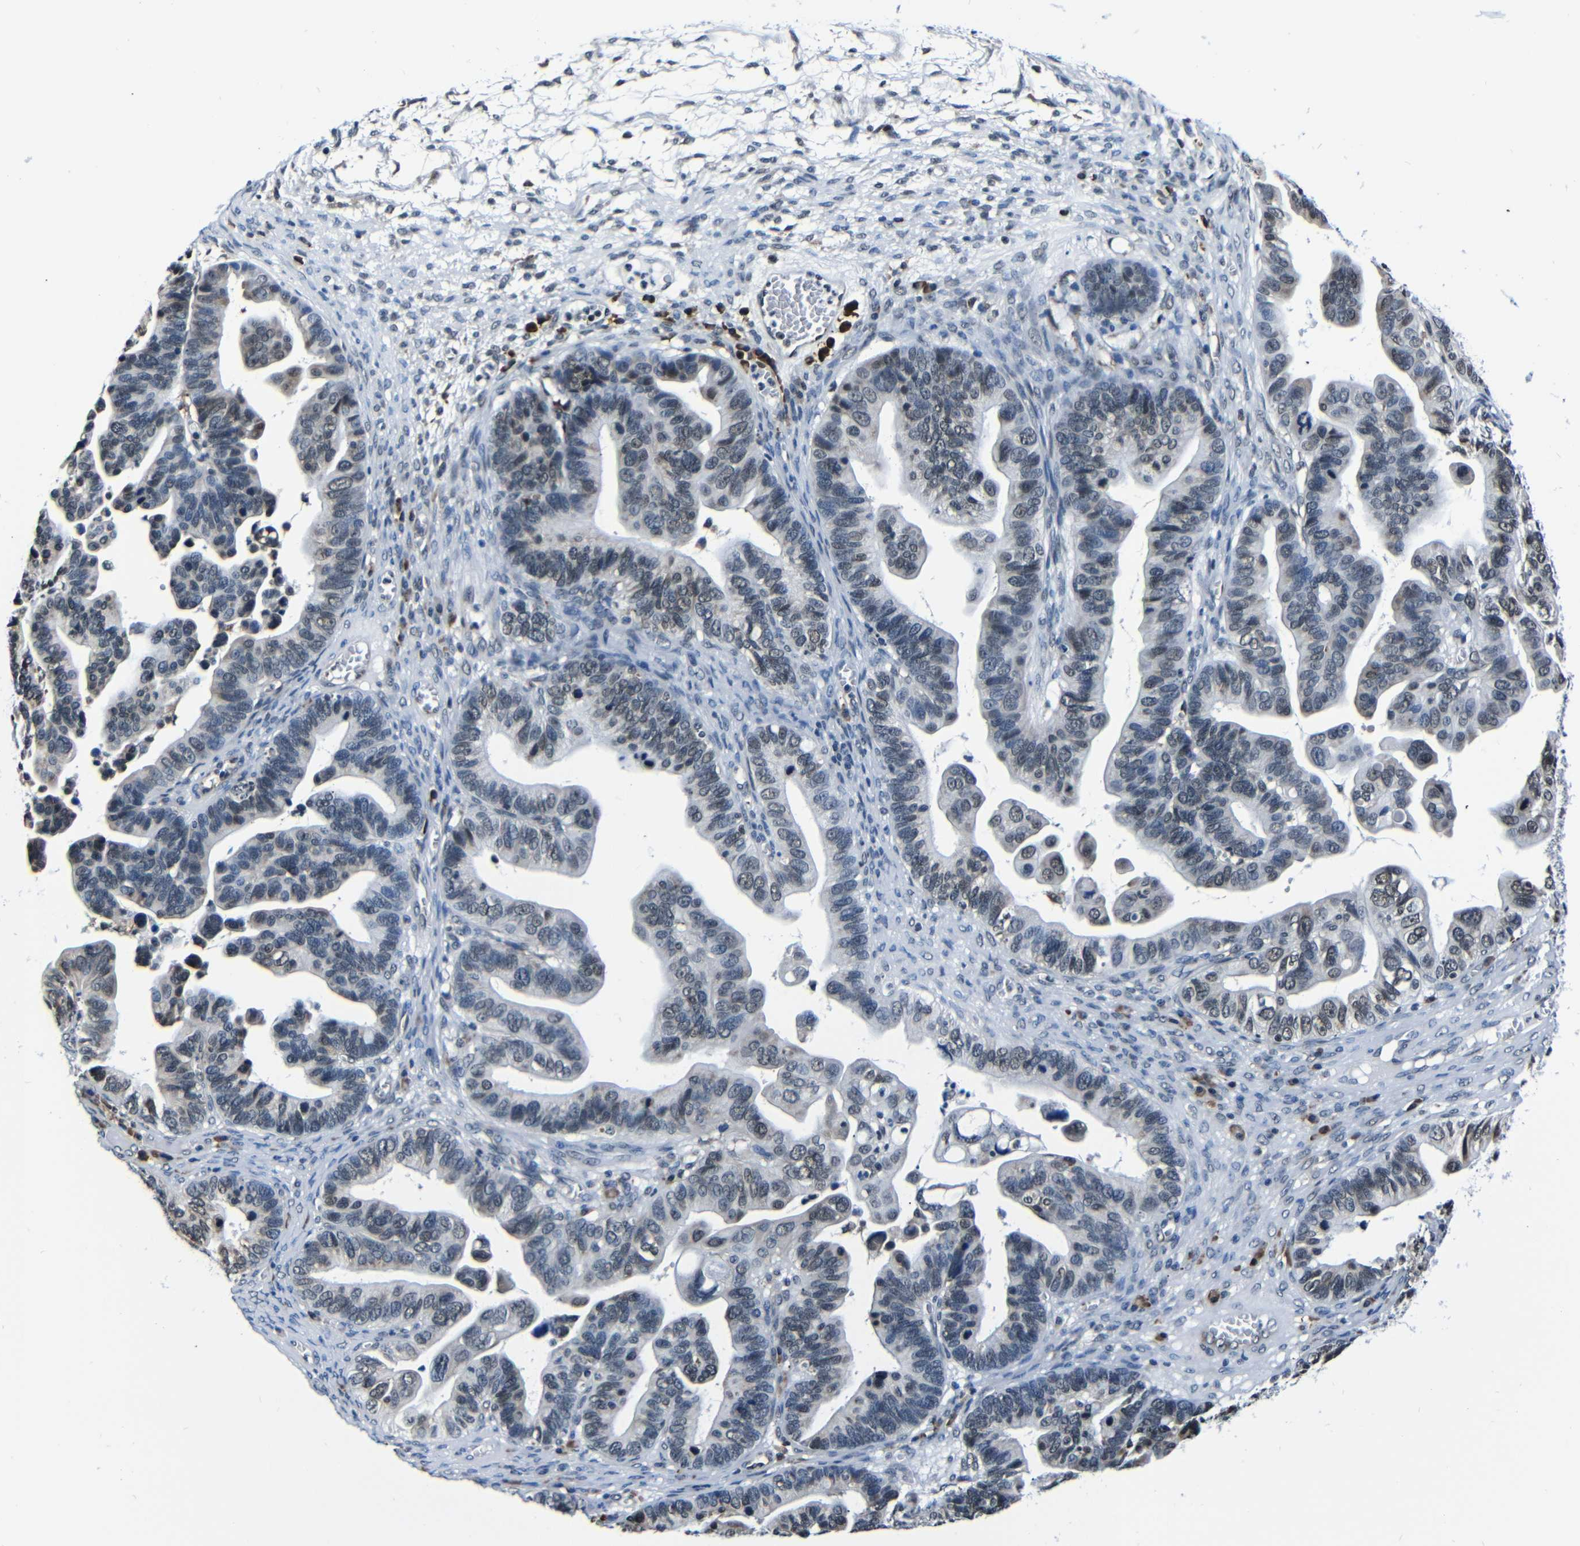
{"staining": {"intensity": "weak", "quantity": "<25%", "location": "nuclear"}, "tissue": "ovarian cancer", "cell_type": "Tumor cells", "image_type": "cancer", "snomed": [{"axis": "morphology", "description": "Cystadenocarcinoma, serous, NOS"}, {"axis": "topography", "description": "Ovary"}], "caption": "The immunohistochemistry (IHC) histopathology image has no significant staining in tumor cells of ovarian cancer tissue.", "gene": "NCBP3", "patient": {"sex": "female", "age": 56}}